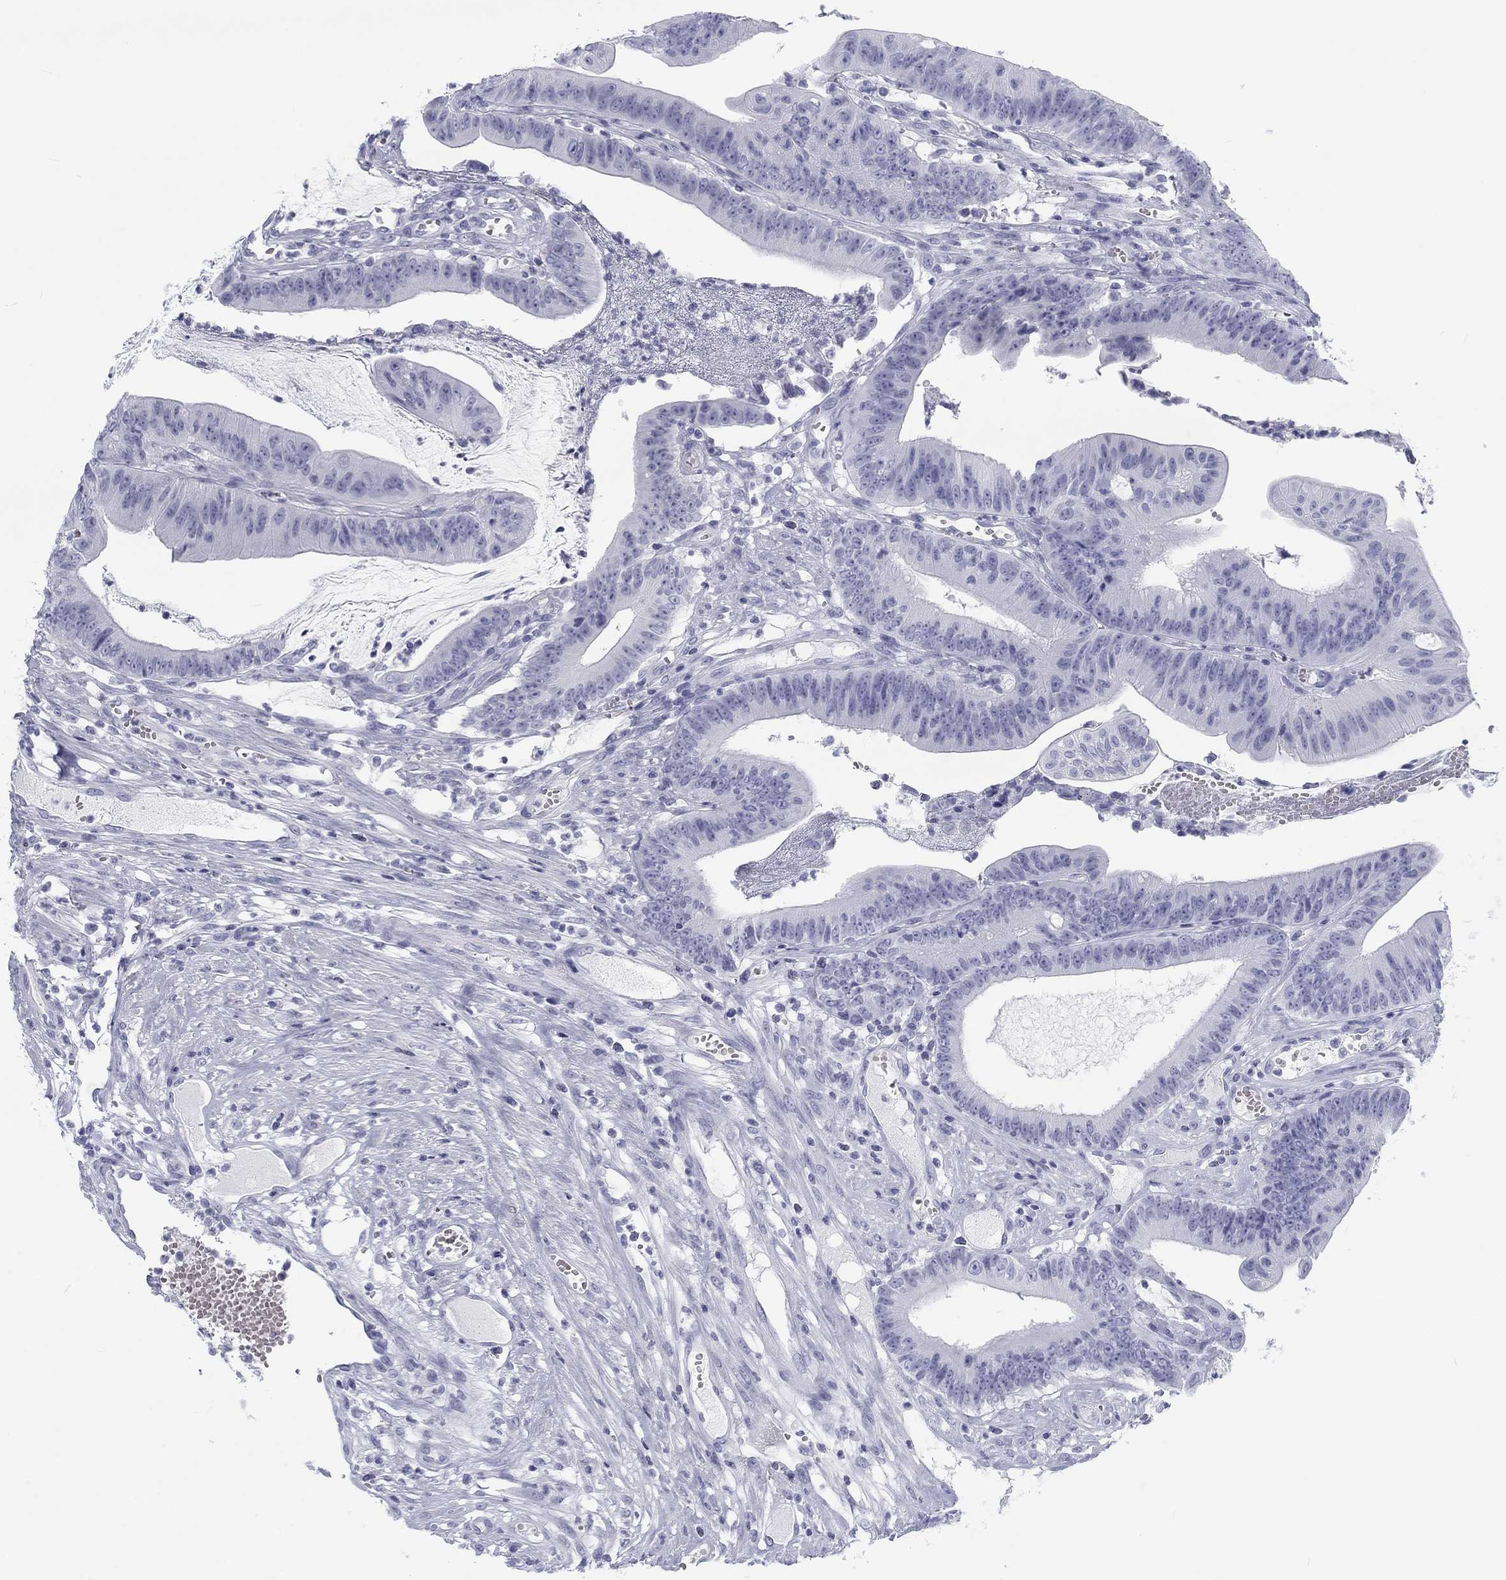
{"staining": {"intensity": "negative", "quantity": "none", "location": "none"}, "tissue": "colorectal cancer", "cell_type": "Tumor cells", "image_type": "cancer", "snomed": [{"axis": "morphology", "description": "Adenocarcinoma, NOS"}, {"axis": "topography", "description": "Colon"}], "caption": "This image is of colorectal adenocarcinoma stained with immunohistochemistry (IHC) to label a protein in brown with the nuclei are counter-stained blue. There is no positivity in tumor cells. (IHC, brightfield microscopy, high magnification).", "gene": "CALB1", "patient": {"sex": "female", "age": 69}}